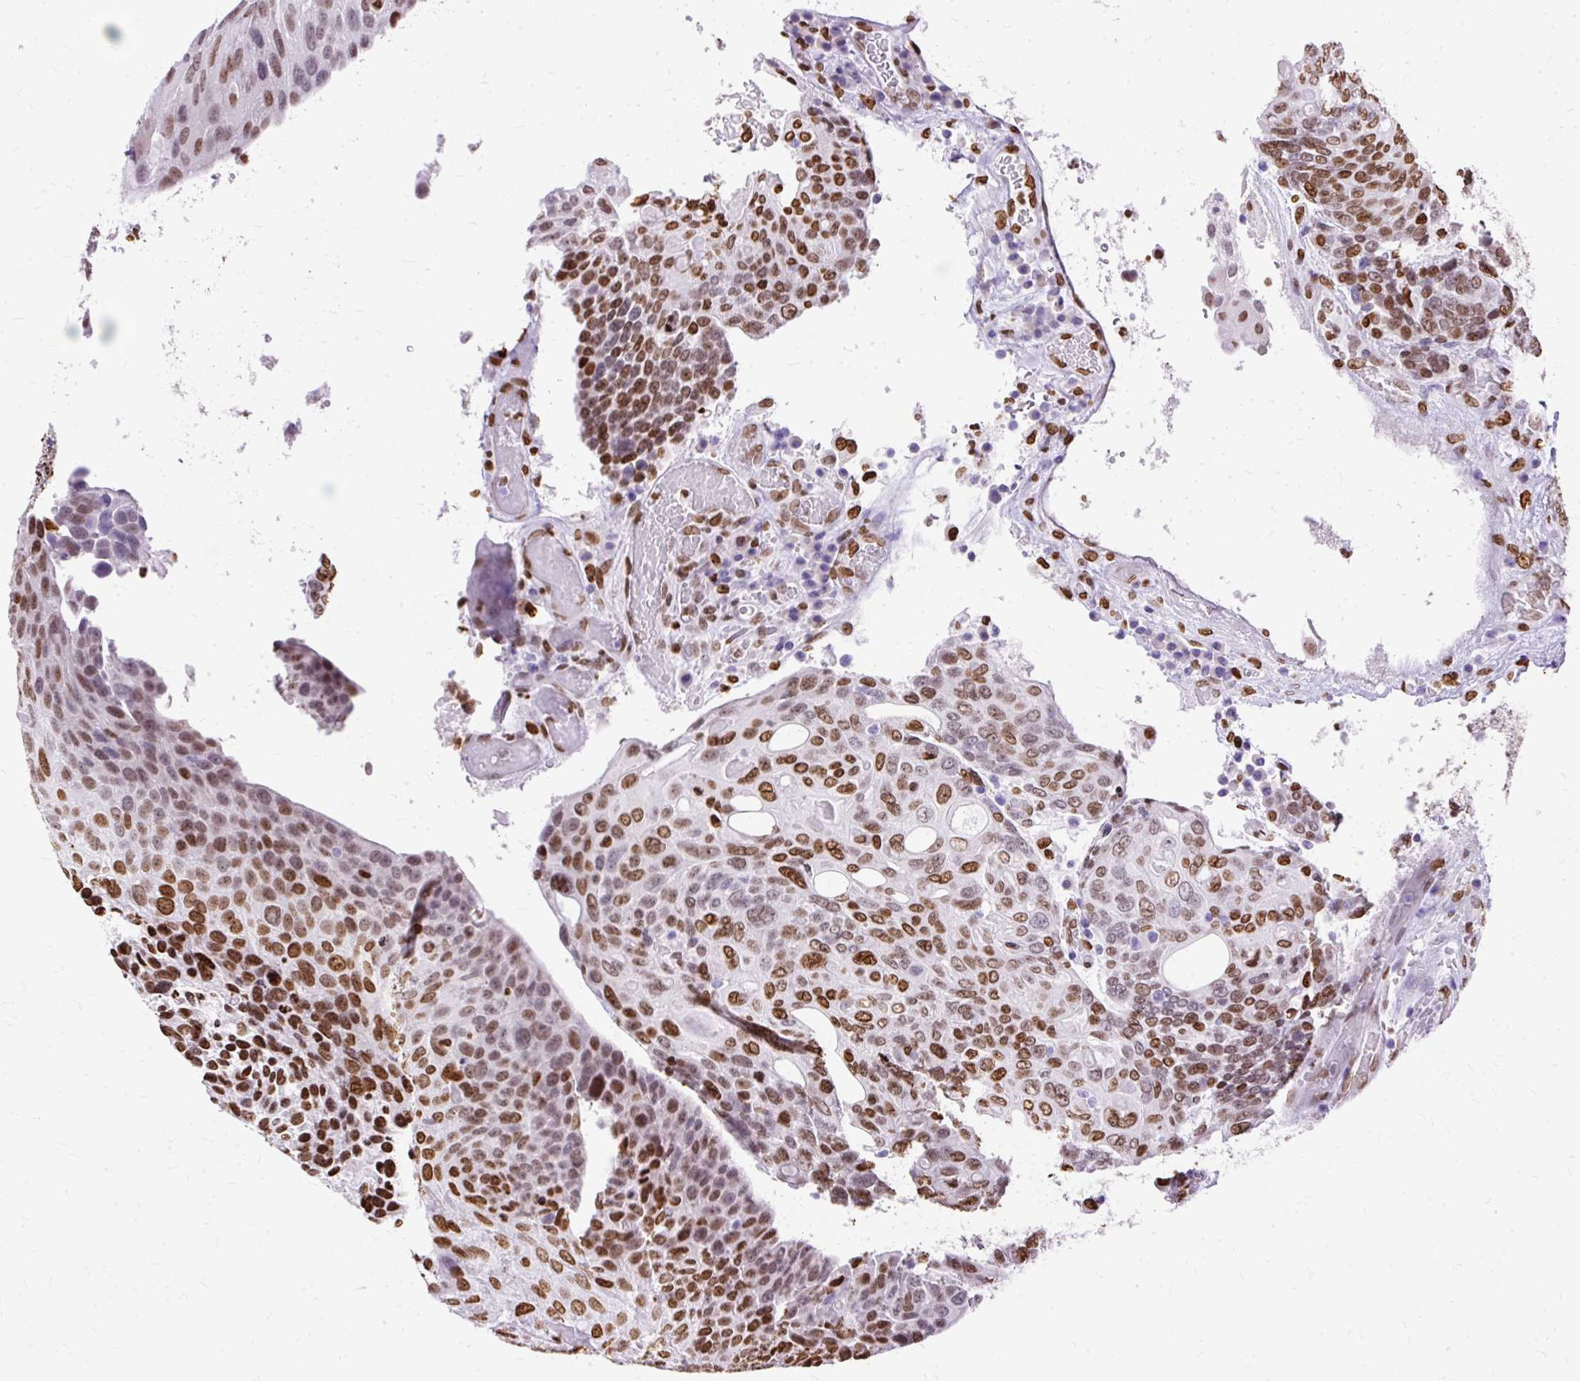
{"staining": {"intensity": "moderate", "quantity": ">75%", "location": "nuclear"}, "tissue": "urothelial cancer", "cell_type": "Tumor cells", "image_type": "cancer", "snomed": [{"axis": "morphology", "description": "Urothelial carcinoma, High grade"}, {"axis": "topography", "description": "Urinary bladder"}], "caption": "About >75% of tumor cells in high-grade urothelial carcinoma demonstrate moderate nuclear protein staining as visualized by brown immunohistochemical staining.", "gene": "TMEM184C", "patient": {"sex": "female", "age": 70}}